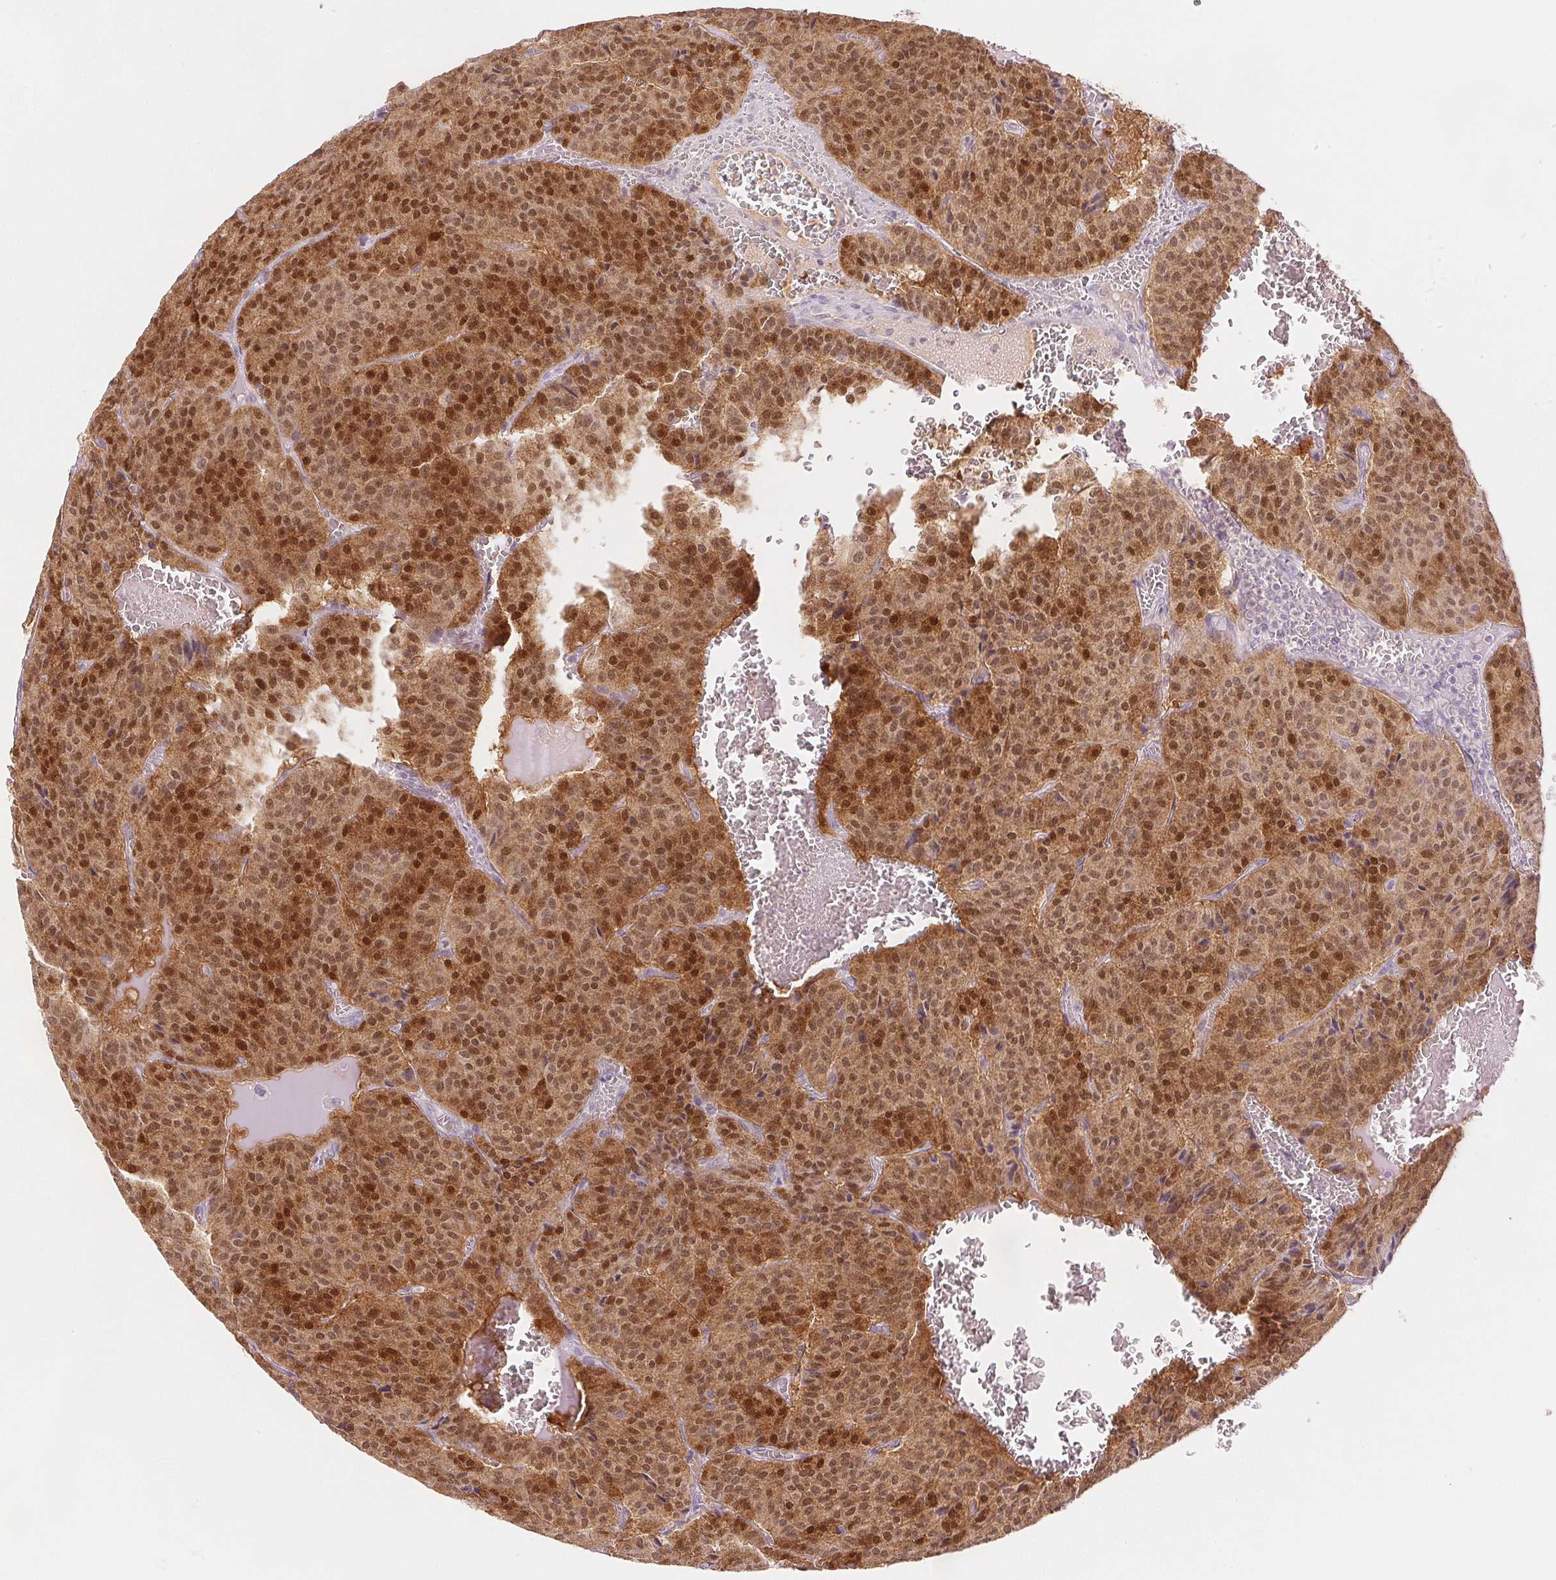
{"staining": {"intensity": "moderate", "quantity": ">75%", "location": "cytoplasmic/membranous,nuclear"}, "tissue": "carcinoid", "cell_type": "Tumor cells", "image_type": "cancer", "snomed": [{"axis": "morphology", "description": "Carcinoid, malignant, NOS"}, {"axis": "topography", "description": "Lung"}], "caption": "Protein expression by immunohistochemistry reveals moderate cytoplasmic/membranous and nuclear positivity in approximately >75% of tumor cells in malignant carcinoid.", "gene": "SCGN", "patient": {"sex": "male", "age": 70}}